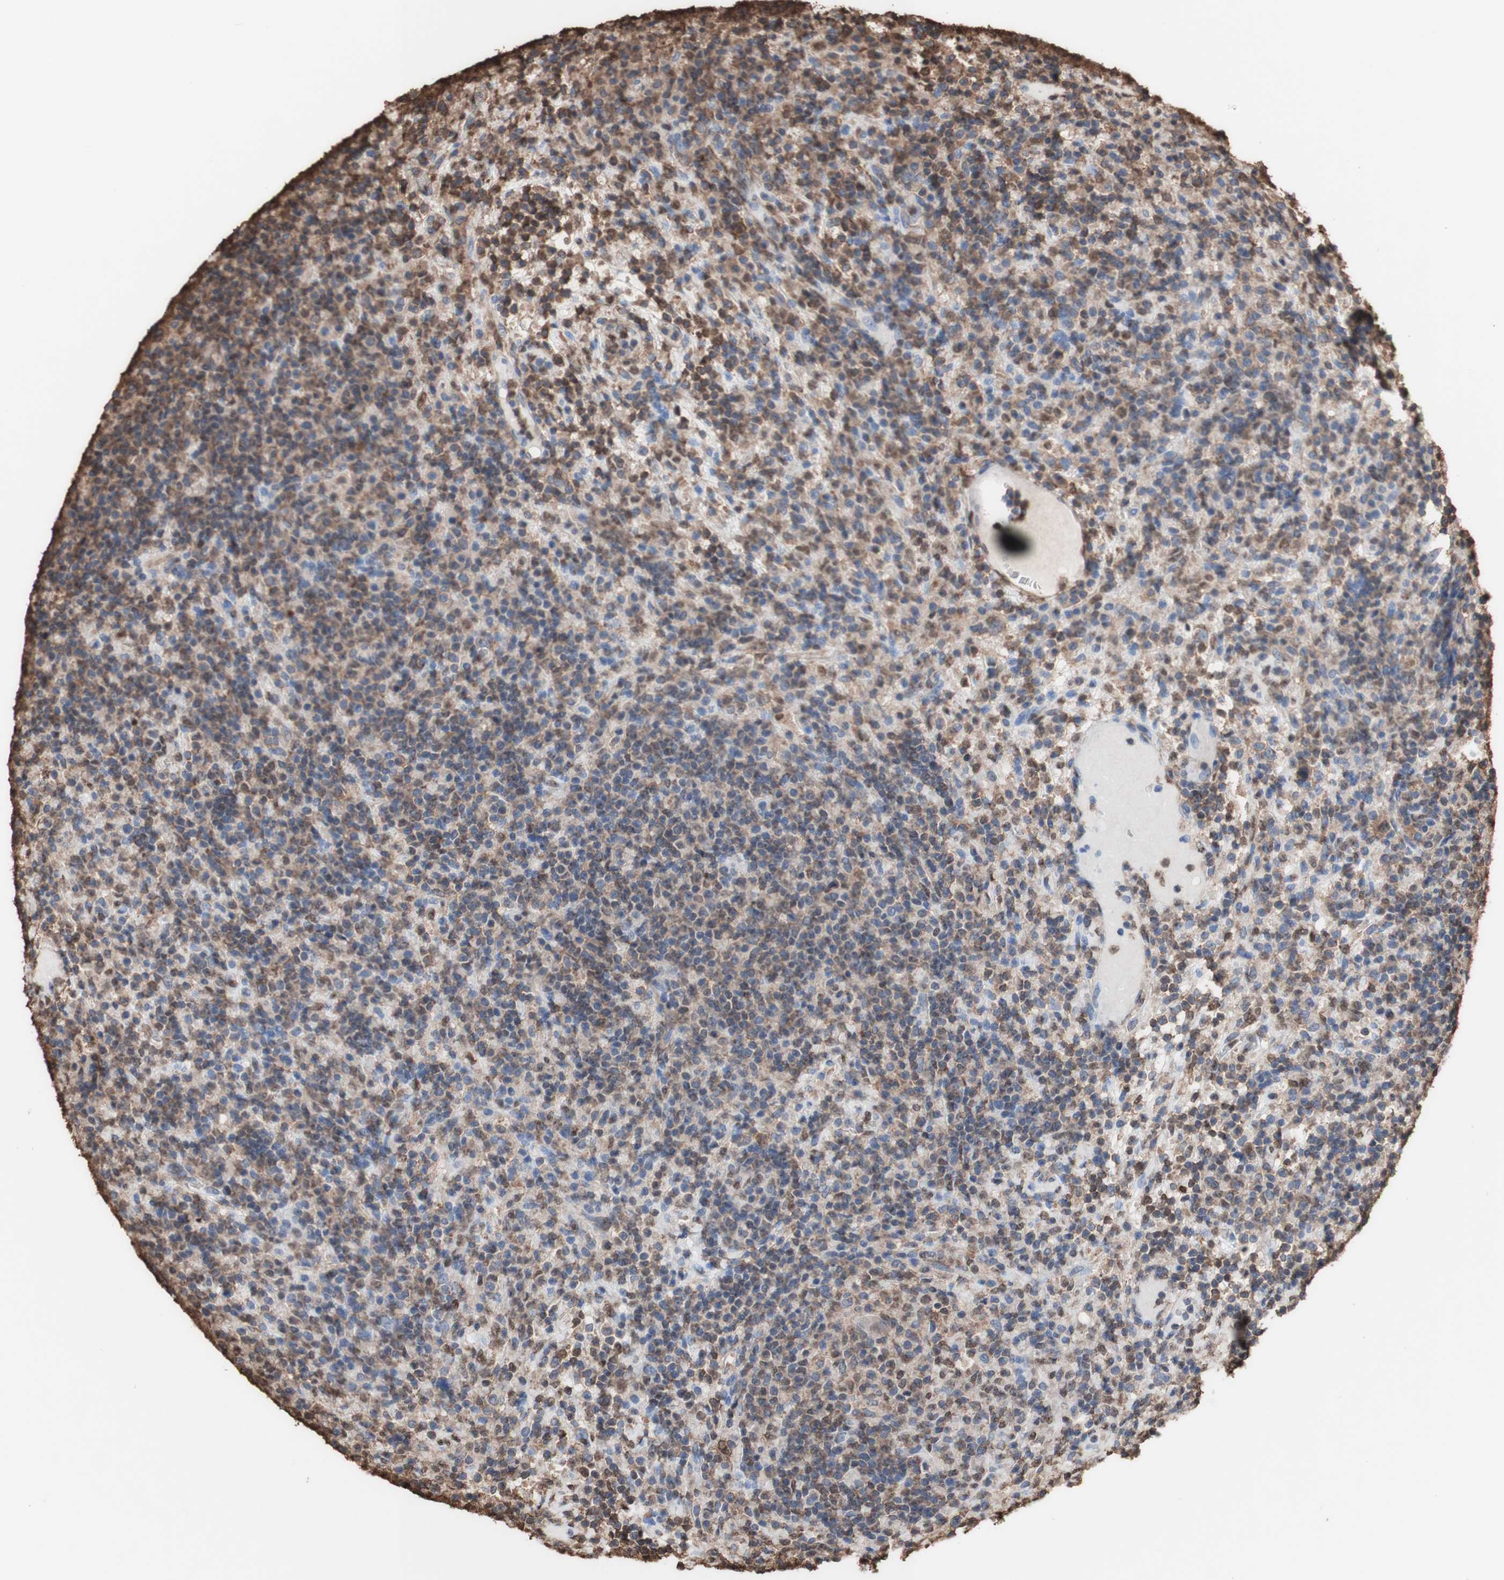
{"staining": {"intensity": "weak", "quantity": "25%-75%", "location": "cytoplasmic/membranous"}, "tissue": "lymphoma", "cell_type": "Tumor cells", "image_type": "cancer", "snomed": [{"axis": "morphology", "description": "Hodgkin's disease, NOS"}, {"axis": "topography", "description": "Lymph node"}], "caption": "Protein expression analysis of human Hodgkin's disease reveals weak cytoplasmic/membranous positivity in approximately 25%-75% of tumor cells.", "gene": "PIDD1", "patient": {"sex": "male", "age": 70}}